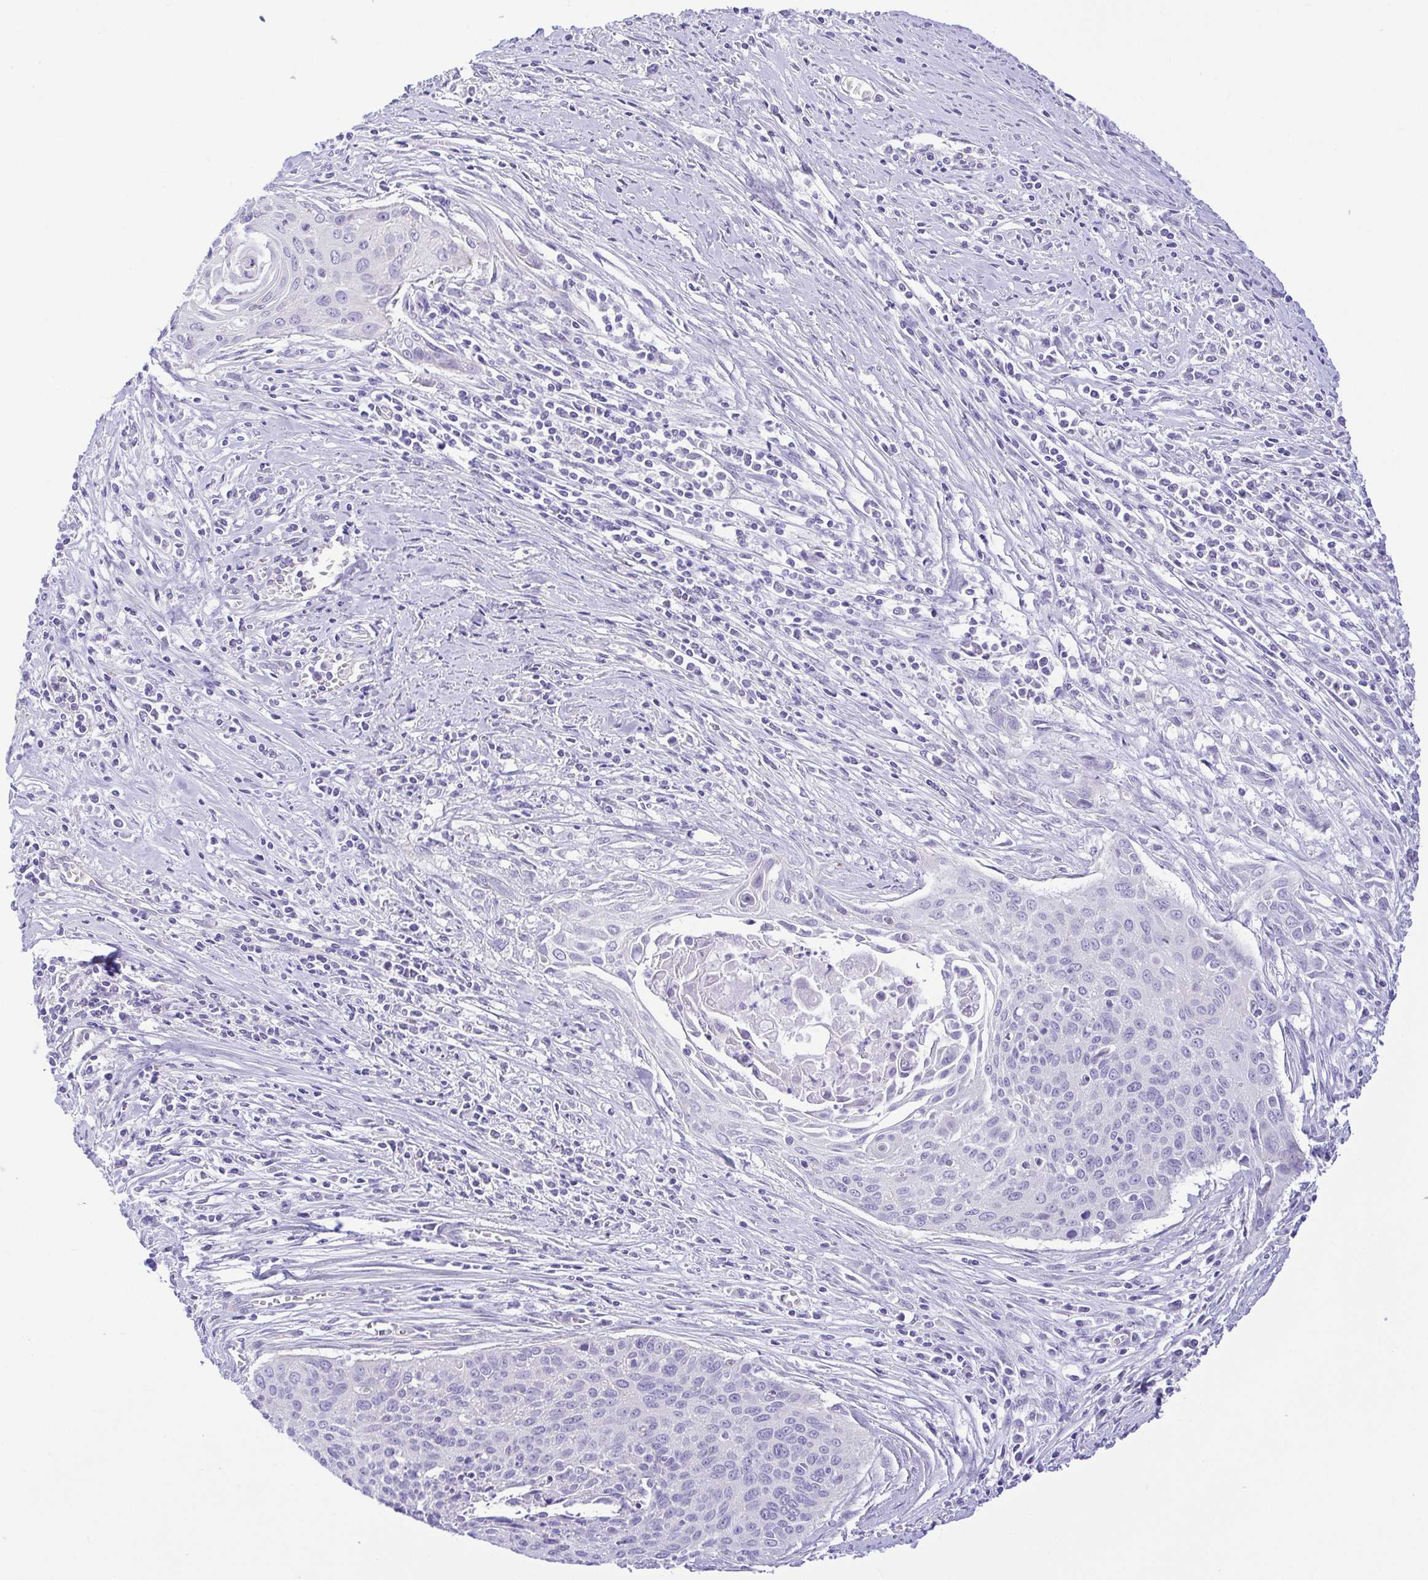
{"staining": {"intensity": "negative", "quantity": "none", "location": "none"}, "tissue": "cervical cancer", "cell_type": "Tumor cells", "image_type": "cancer", "snomed": [{"axis": "morphology", "description": "Squamous cell carcinoma, NOS"}, {"axis": "topography", "description": "Cervix"}], "caption": "Immunohistochemical staining of human squamous cell carcinoma (cervical) displays no significant staining in tumor cells.", "gene": "EPB42", "patient": {"sex": "female", "age": 55}}